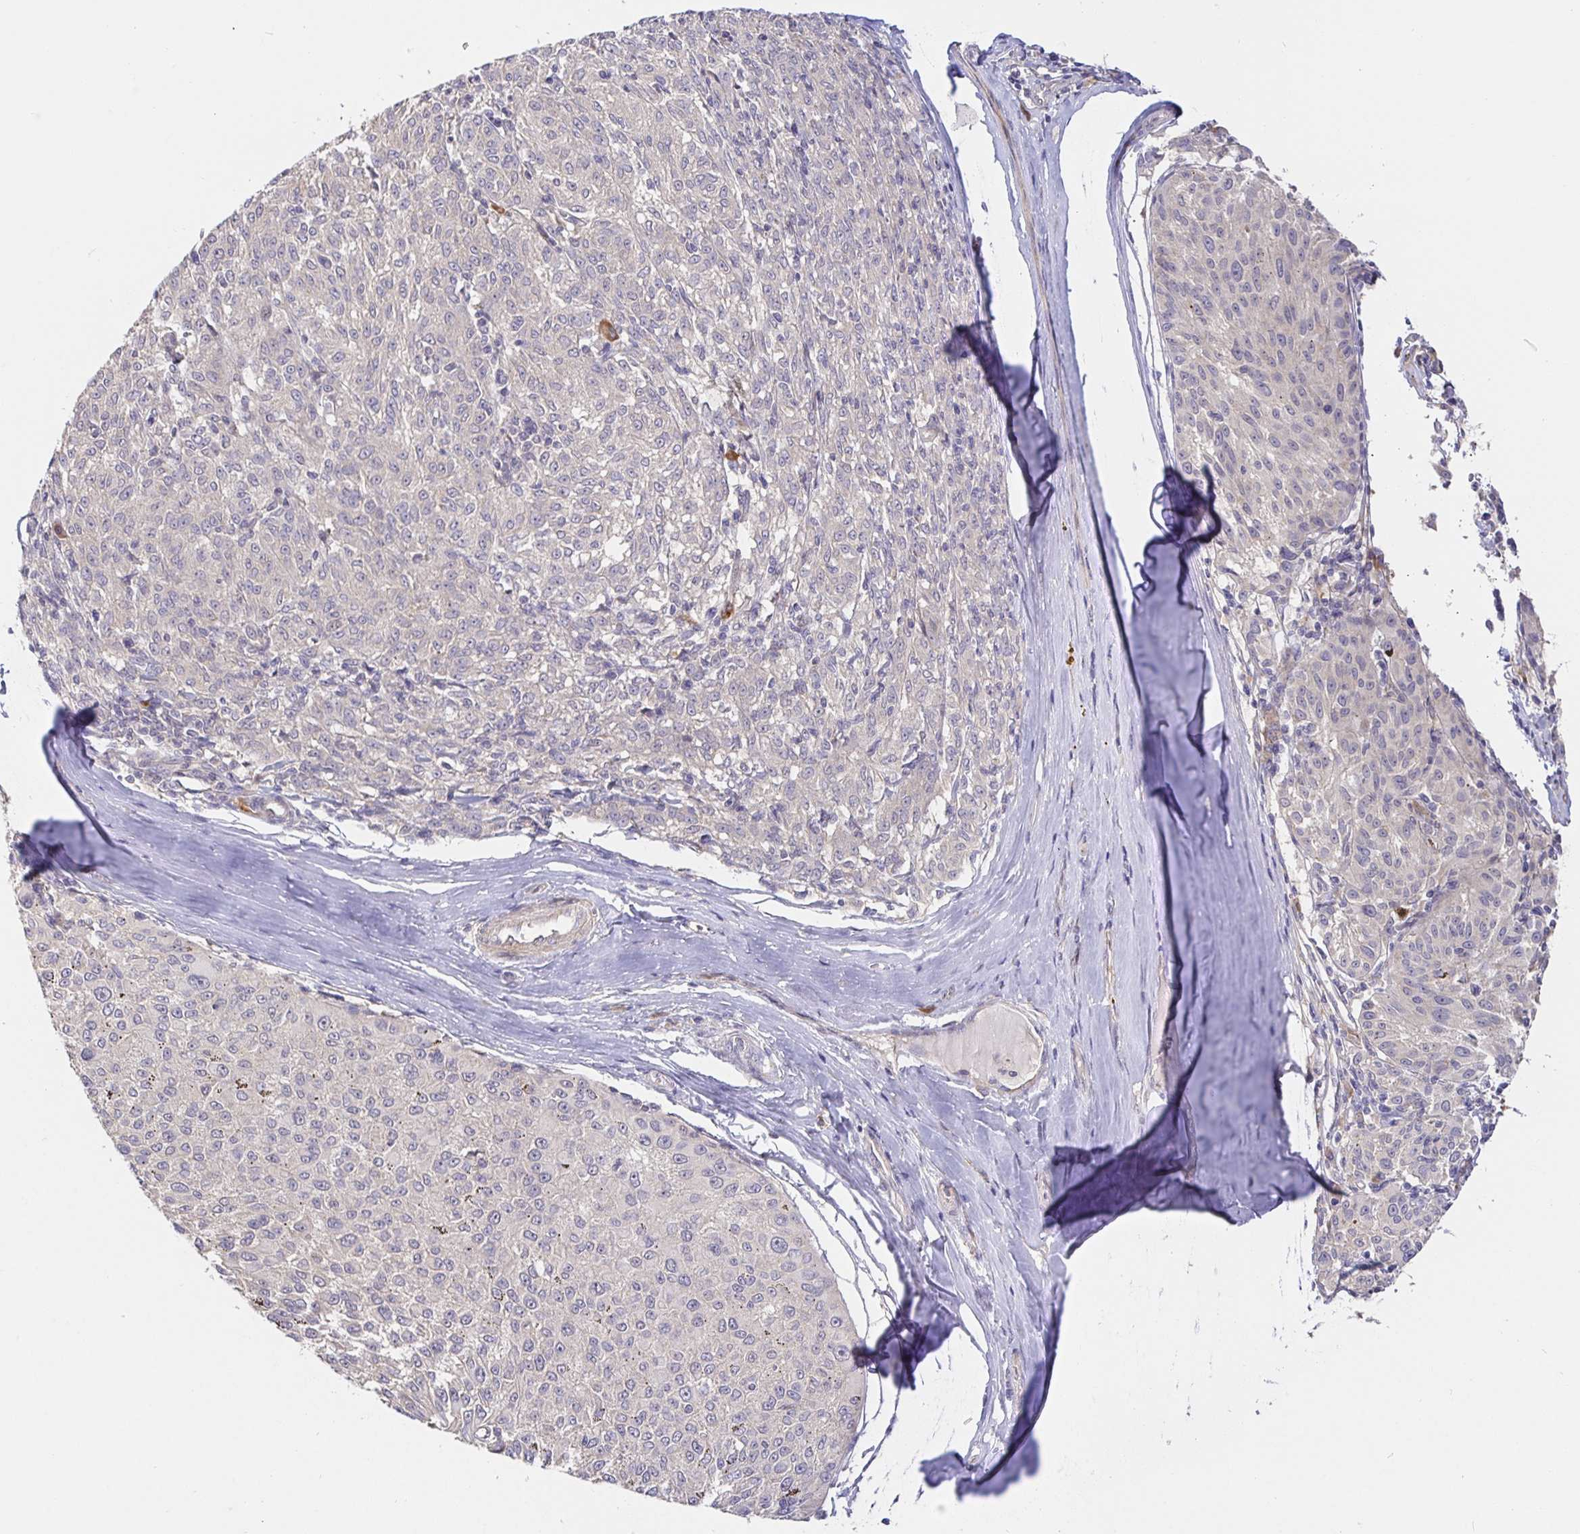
{"staining": {"intensity": "negative", "quantity": "none", "location": "none"}, "tissue": "melanoma", "cell_type": "Tumor cells", "image_type": "cancer", "snomed": [{"axis": "morphology", "description": "Malignant melanoma, NOS"}, {"axis": "topography", "description": "Skin"}], "caption": "Immunohistochemistry (IHC) histopathology image of melanoma stained for a protein (brown), which demonstrates no expression in tumor cells. (Immunohistochemistry (IHC), brightfield microscopy, high magnification).", "gene": "ZDHHC11", "patient": {"sex": "female", "age": 72}}